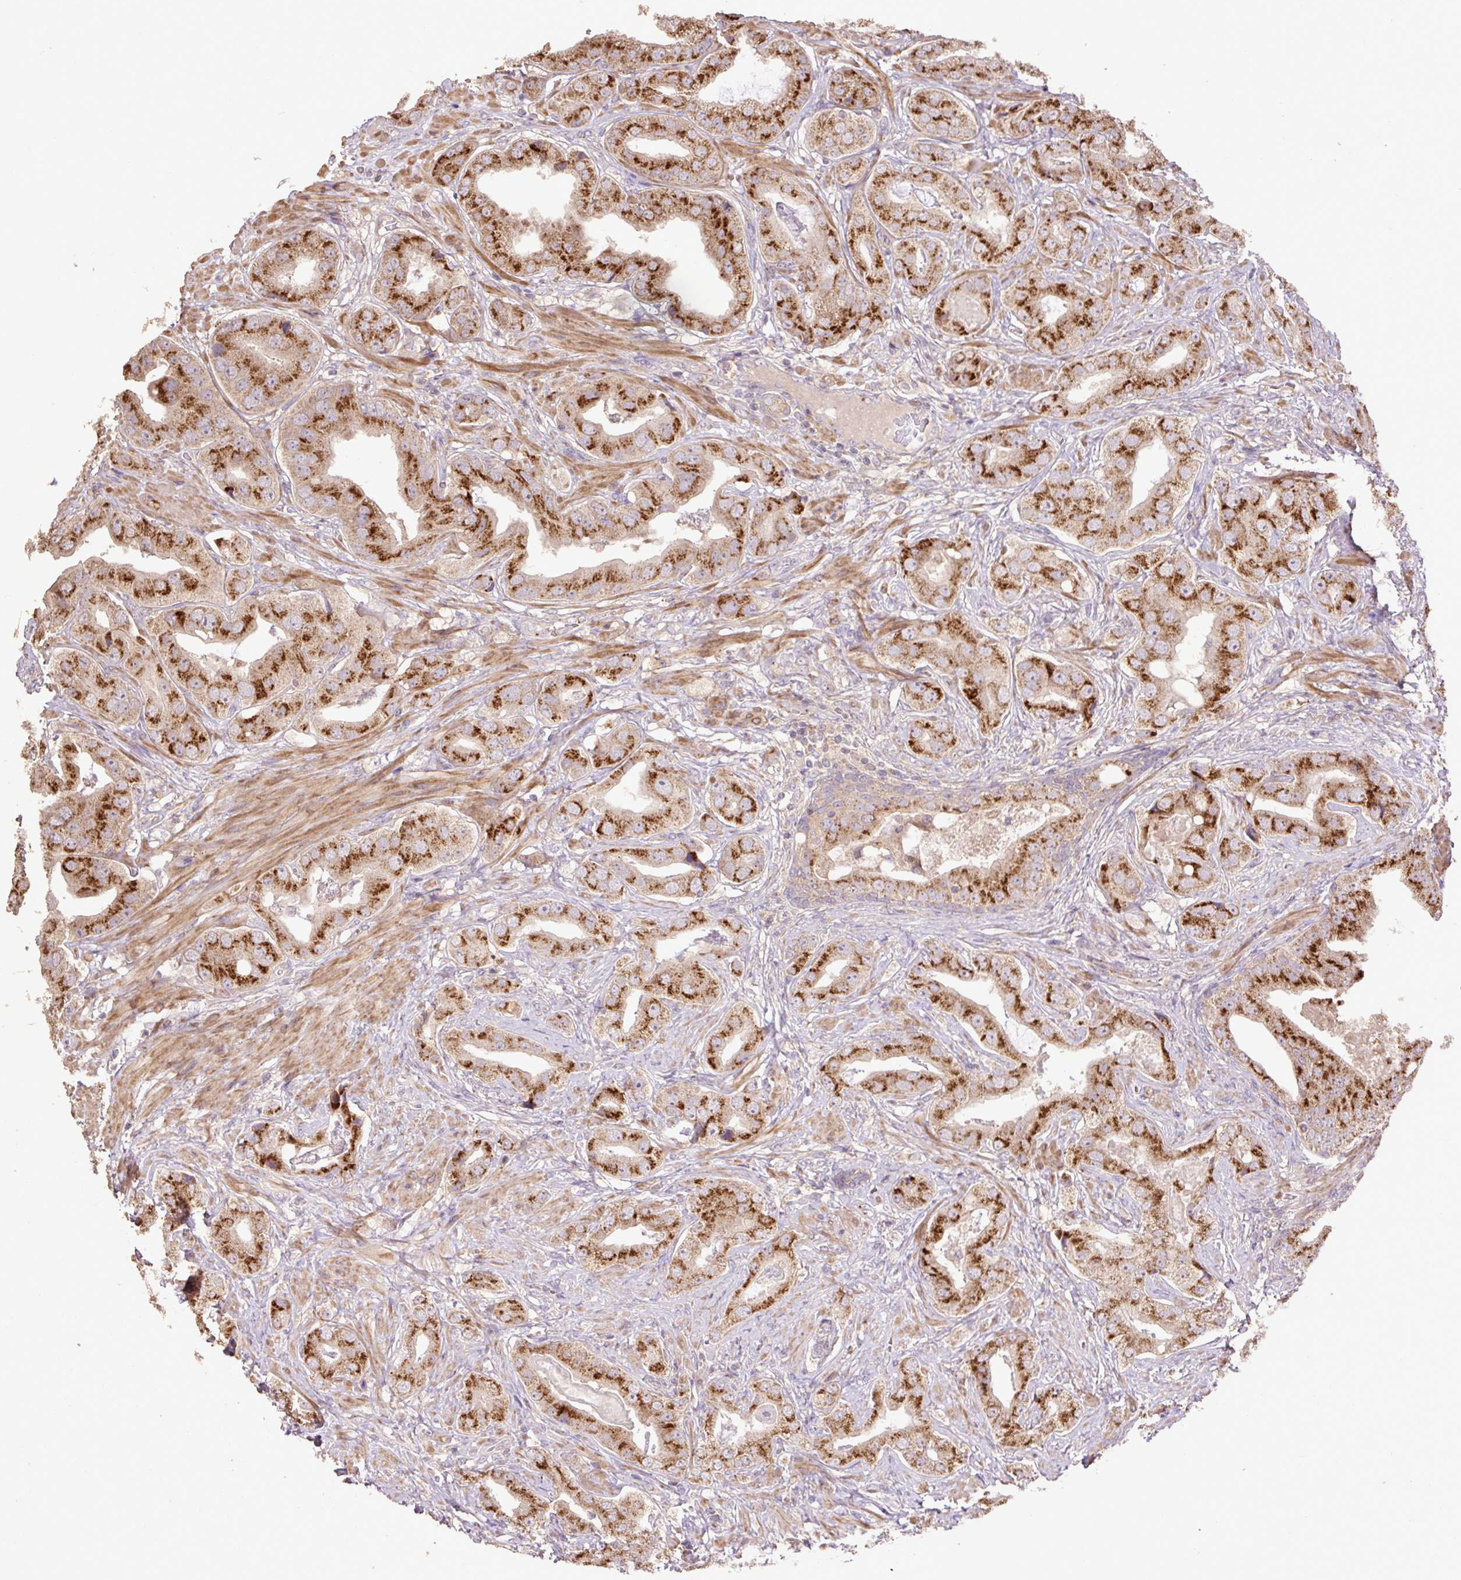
{"staining": {"intensity": "strong", "quantity": ">75%", "location": "cytoplasmic/membranous"}, "tissue": "prostate cancer", "cell_type": "Tumor cells", "image_type": "cancer", "snomed": [{"axis": "morphology", "description": "Adenocarcinoma, High grade"}, {"axis": "topography", "description": "Prostate"}], "caption": "A brown stain shows strong cytoplasmic/membranous staining of a protein in prostate cancer (high-grade adenocarcinoma) tumor cells.", "gene": "ABR", "patient": {"sex": "male", "age": 63}}